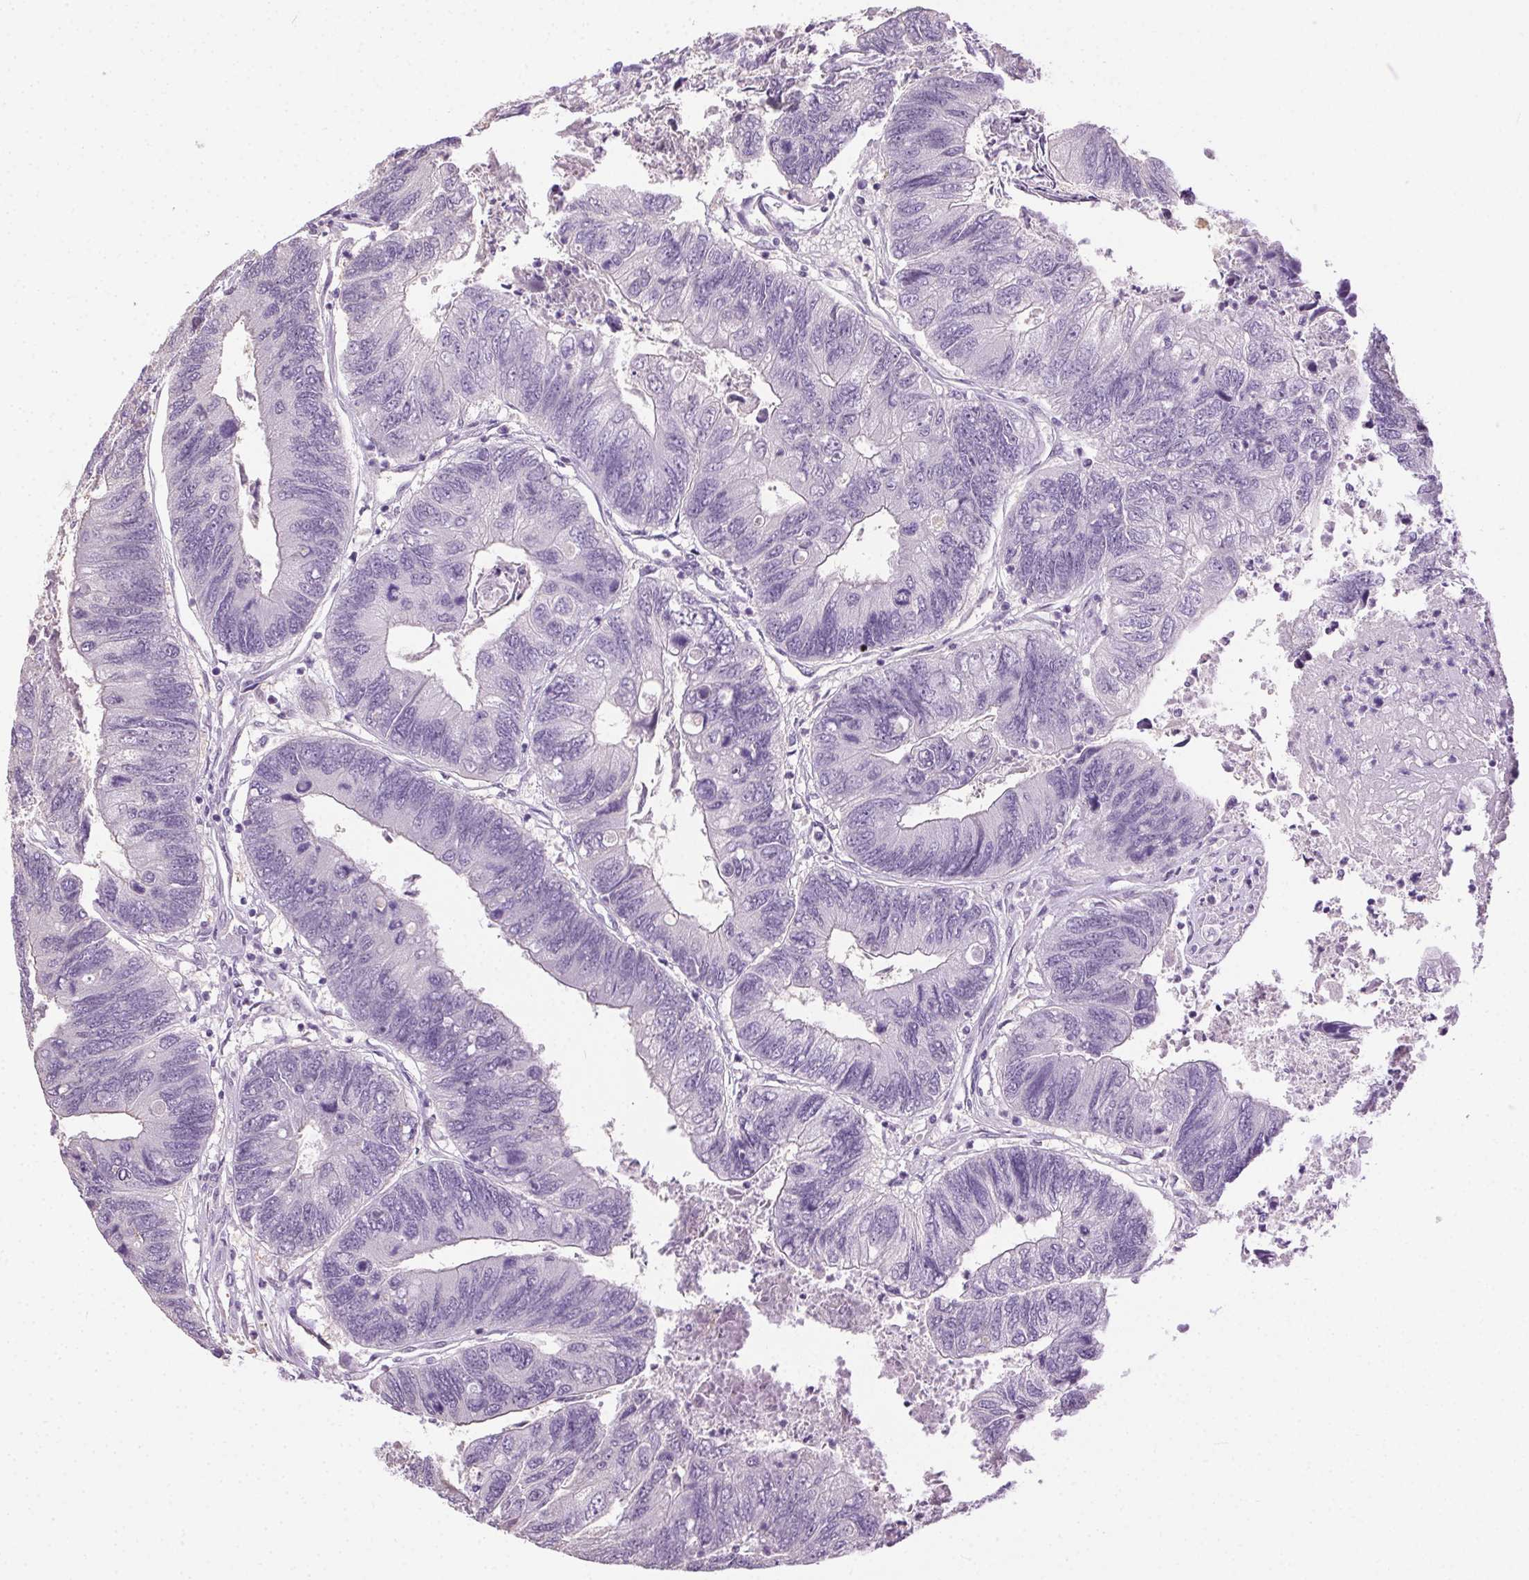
{"staining": {"intensity": "negative", "quantity": "none", "location": "none"}, "tissue": "colorectal cancer", "cell_type": "Tumor cells", "image_type": "cancer", "snomed": [{"axis": "morphology", "description": "Adenocarcinoma, NOS"}, {"axis": "topography", "description": "Colon"}], "caption": "High power microscopy histopathology image of an immunohistochemistry photomicrograph of adenocarcinoma (colorectal), revealing no significant positivity in tumor cells.", "gene": "SYCE2", "patient": {"sex": "female", "age": 67}}